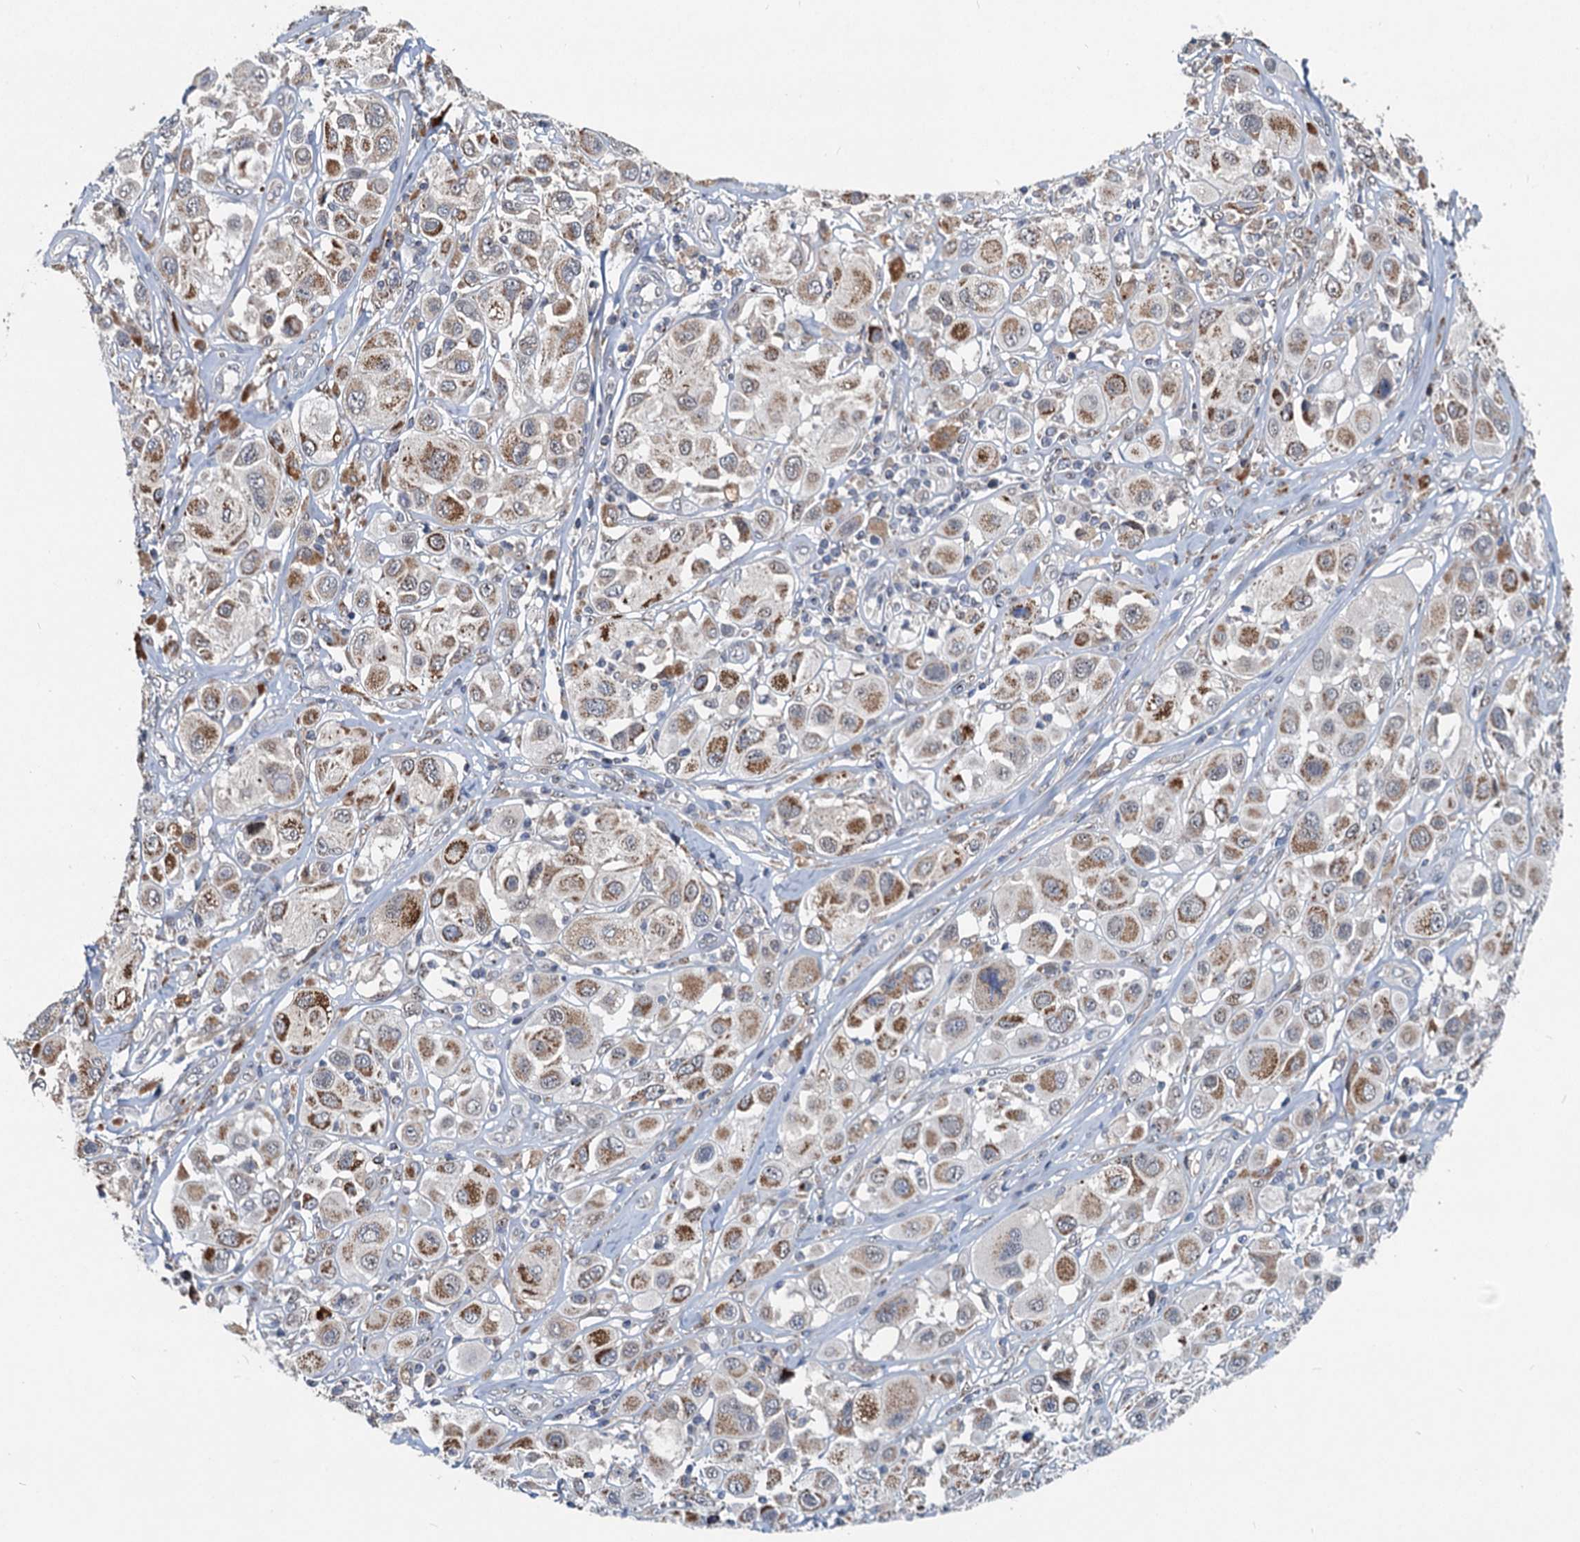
{"staining": {"intensity": "moderate", "quantity": "25%-75%", "location": "cytoplasmic/membranous"}, "tissue": "melanoma", "cell_type": "Tumor cells", "image_type": "cancer", "snomed": [{"axis": "morphology", "description": "Malignant melanoma, Metastatic site"}, {"axis": "topography", "description": "Skin"}], "caption": "Melanoma stained with immunohistochemistry (IHC) shows moderate cytoplasmic/membranous staining in about 25%-75% of tumor cells.", "gene": "RITA1", "patient": {"sex": "male", "age": 41}}